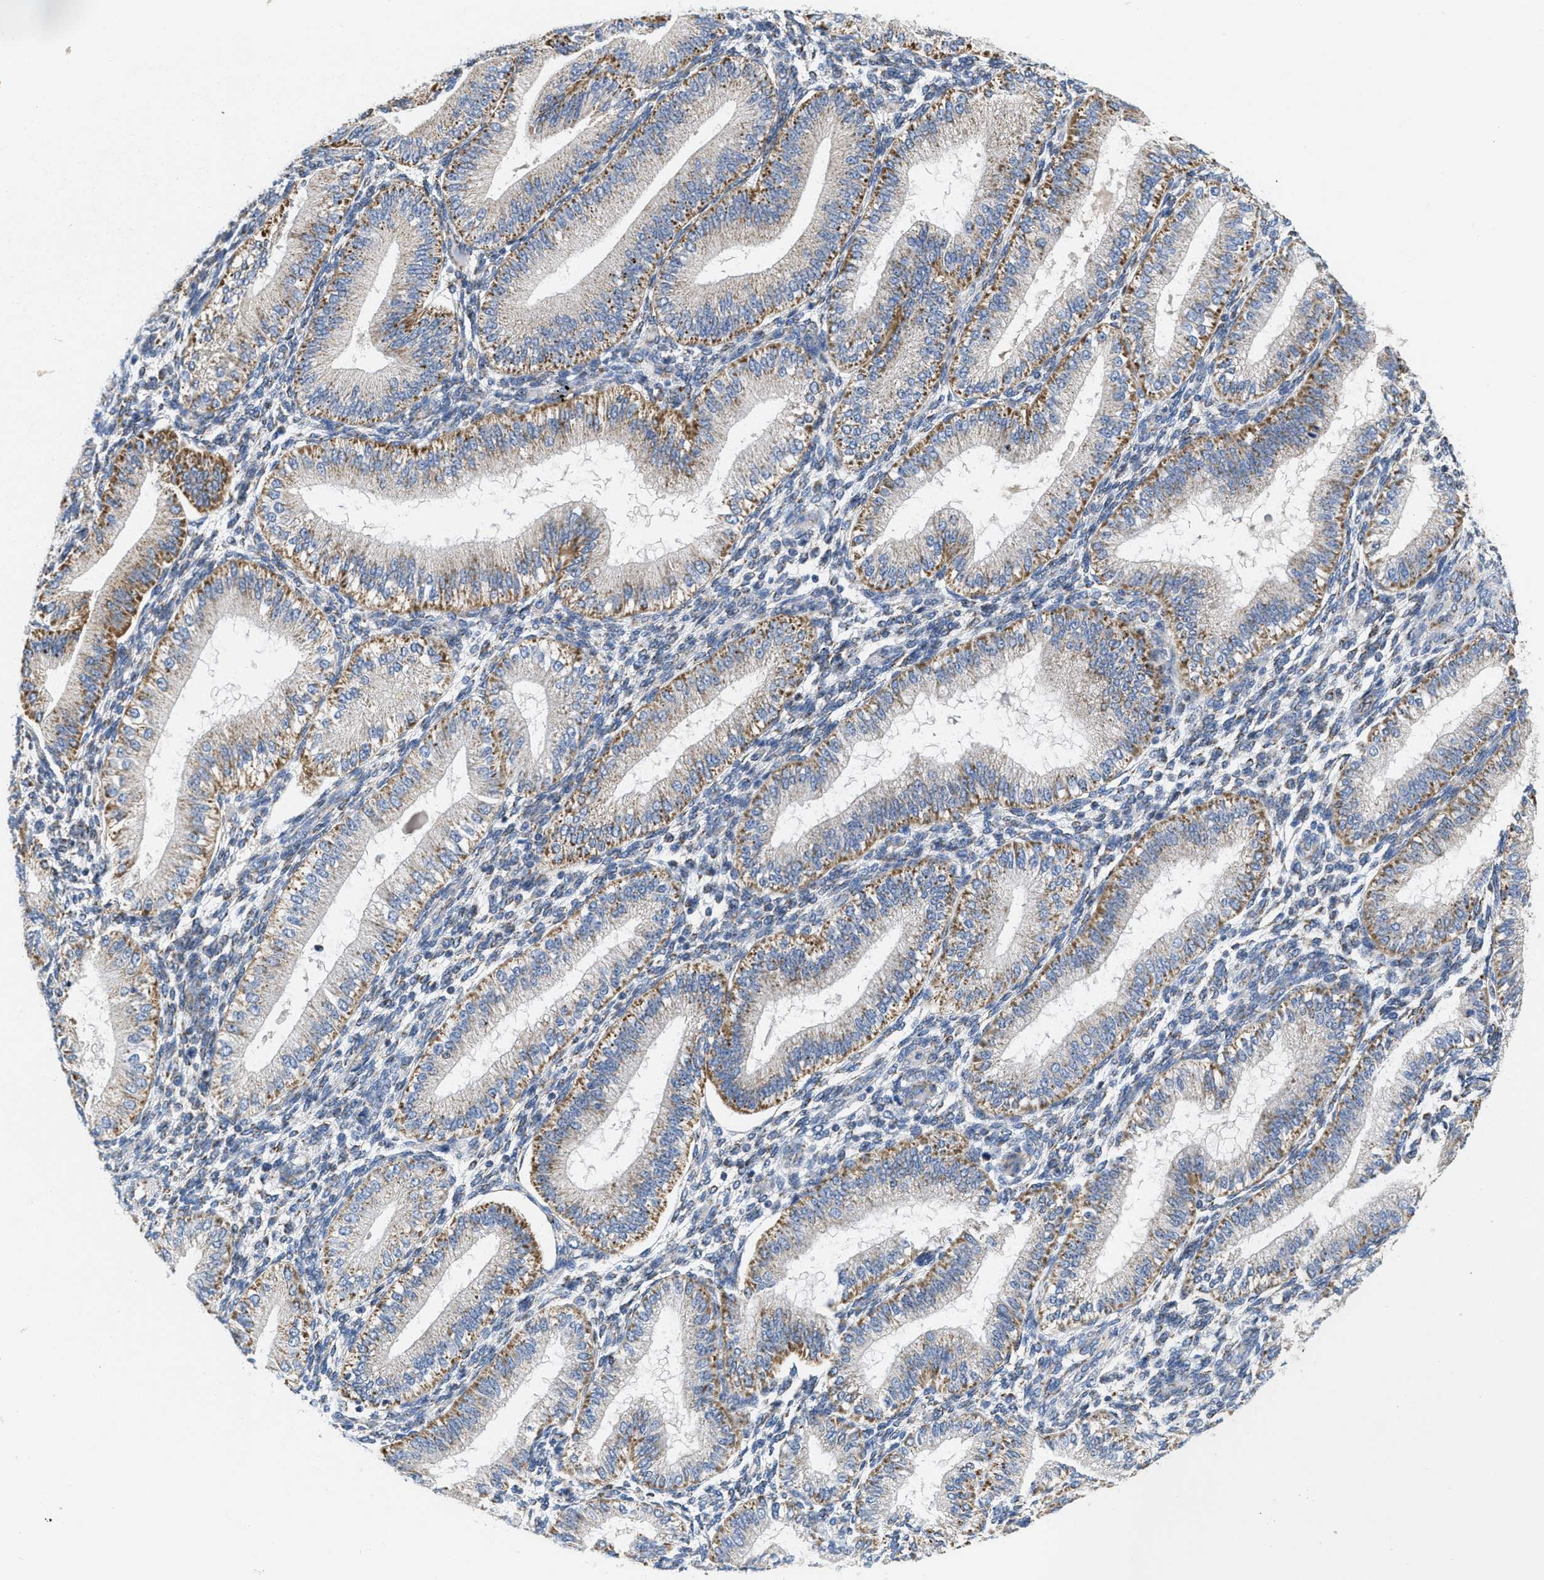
{"staining": {"intensity": "weak", "quantity": "25%-75%", "location": "cytoplasmic/membranous"}, "tissue": "endometrium", "cell_type": "Cells in endometrial stroma", "image_type": "normal", "snomed": [{"axis": "morphology", "description": "Normal tissue, NOS"}, {"axis": "topography", "description": "Endometrium"}], "caption": "Protein positivity by immunohistochemistry demonstrates weak cytoplasmic/membranous staining in about 25%-75% of cells in endometrial stroma in unremarkable endometrium. (Stains: DAB in brown, nuclei in blue, Microscopy: brightfield microscopy at high magnification).", "gene": "KCNJ5", "patient": {"sex": "female", "age": 39}}